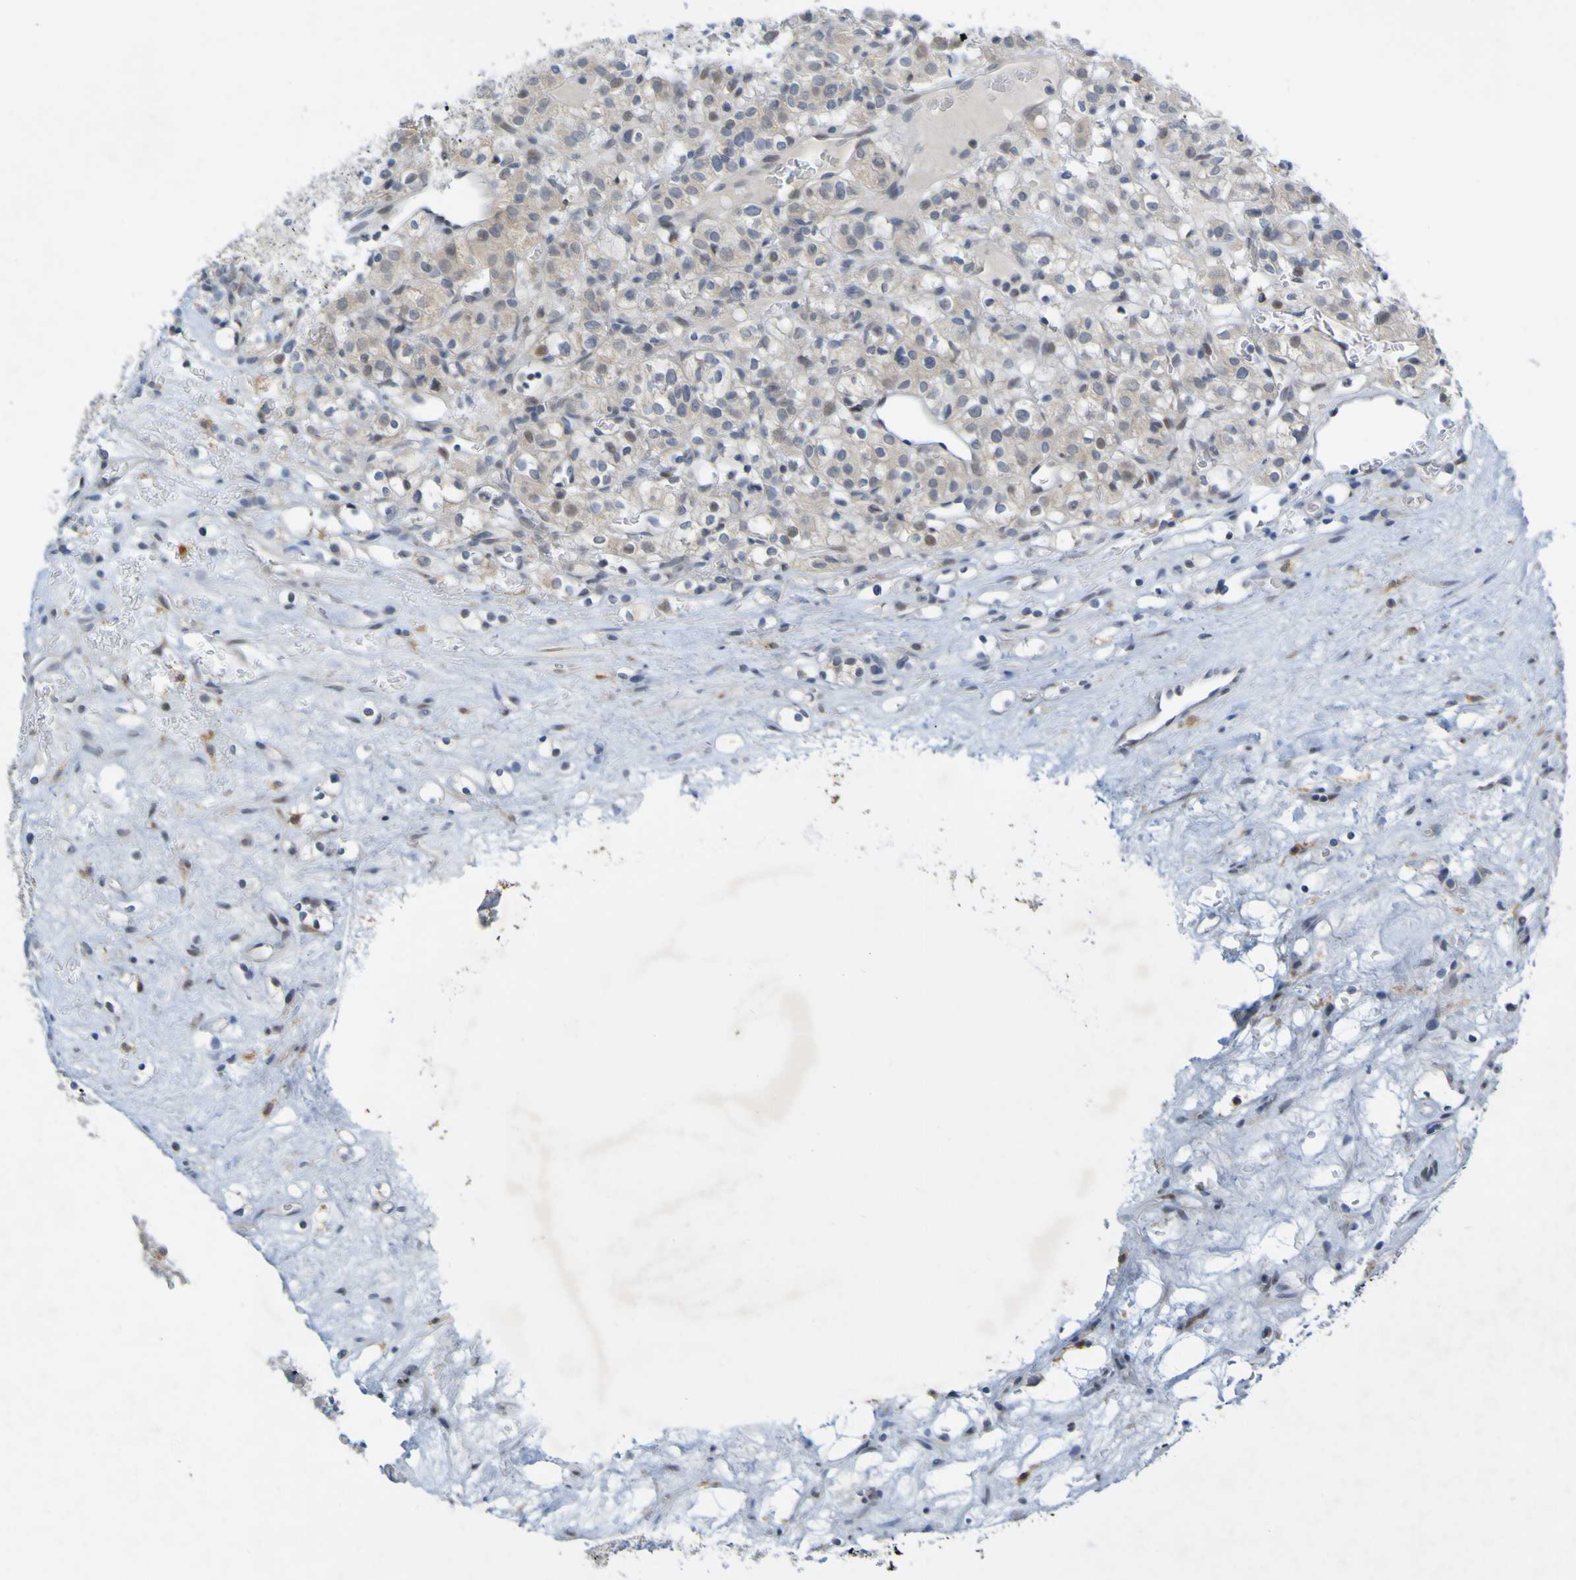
{"staining": {"intensity": "weak", "quantity": "25%-75%", "location": "cytoplasmic/membranous"}, "tissue": "renal cancer", "cell_type": "Tumor cells", "image_type": "cancer", "snomed": [{"axis": "morphology", "description": "Normal tissue, NOS"}, {"axis": "morphology", "description": "Adenocarcinoma, NOS"}, {"axis": "topography", "description": "Kidney"}], "caption": "Renal adenocarcinoma stained with a brown dye demonstrates weak cytoplasmic/membranous positive expression in approximately 25%-75% of tumor cells.", "gene": "LILRB5", "patient": {"sex": "female", "age": 72}}